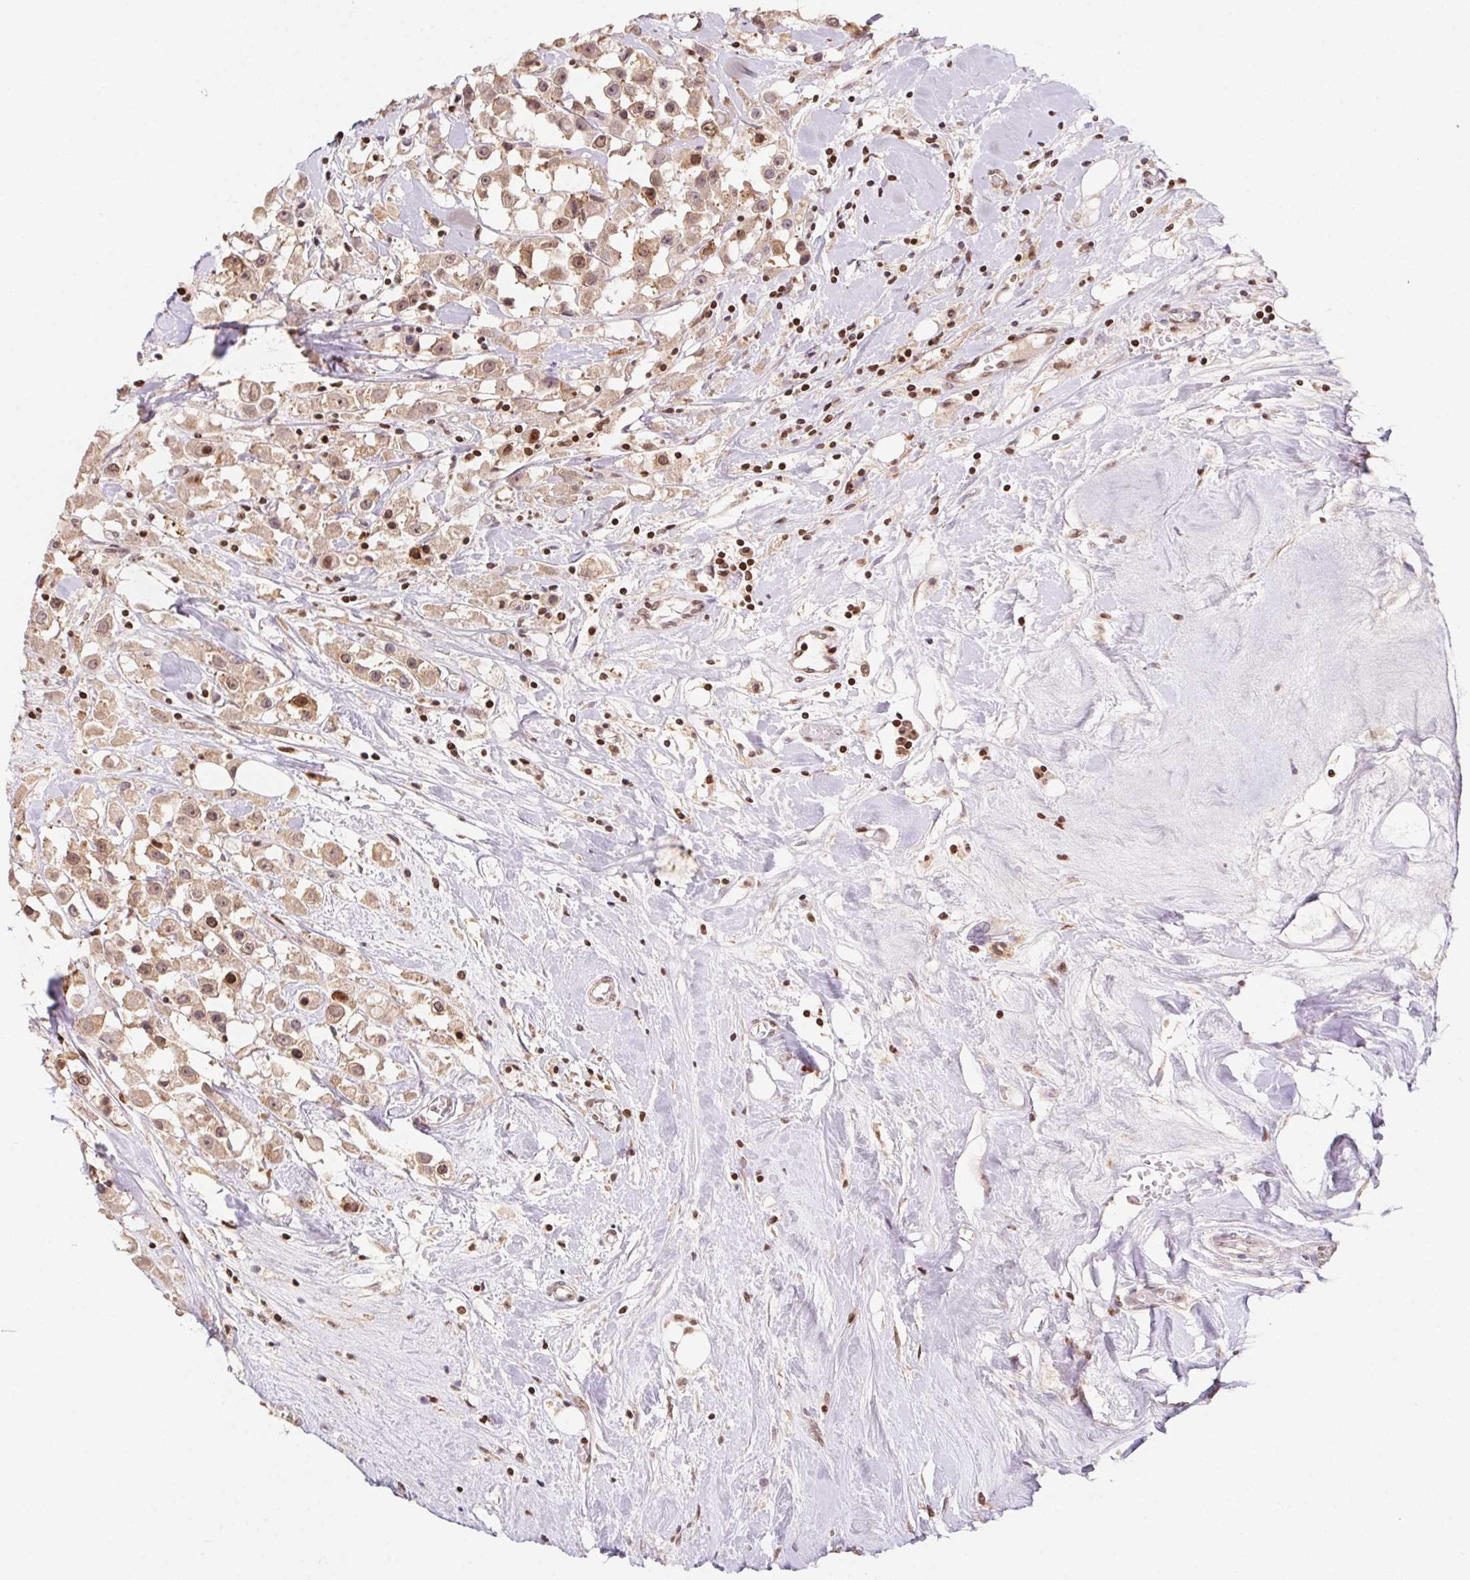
{"staining": {"intensity": "moderate", "quantity": ">75%", "location": "cytoplasmic/membranous,nuclear"}, "tissue": "breast cancer", "cell_type": "Tumor cells", "image_type": "cancer", "snomed": [{"axis": "morphology", "description": "Duct carcinoma"}, {"axis": "topography", "description": "Breast"}], "caption": "An immunohistochemistry (IHC) histopathology image of neoplastic tissue is shown. Protein staining in brown shows moderate cytoplasmic/membranous and nuclear positivity in breast cancer within tumor cells.", "gene": "POLD3", "patient": {"sex": "female", "age": 61}}